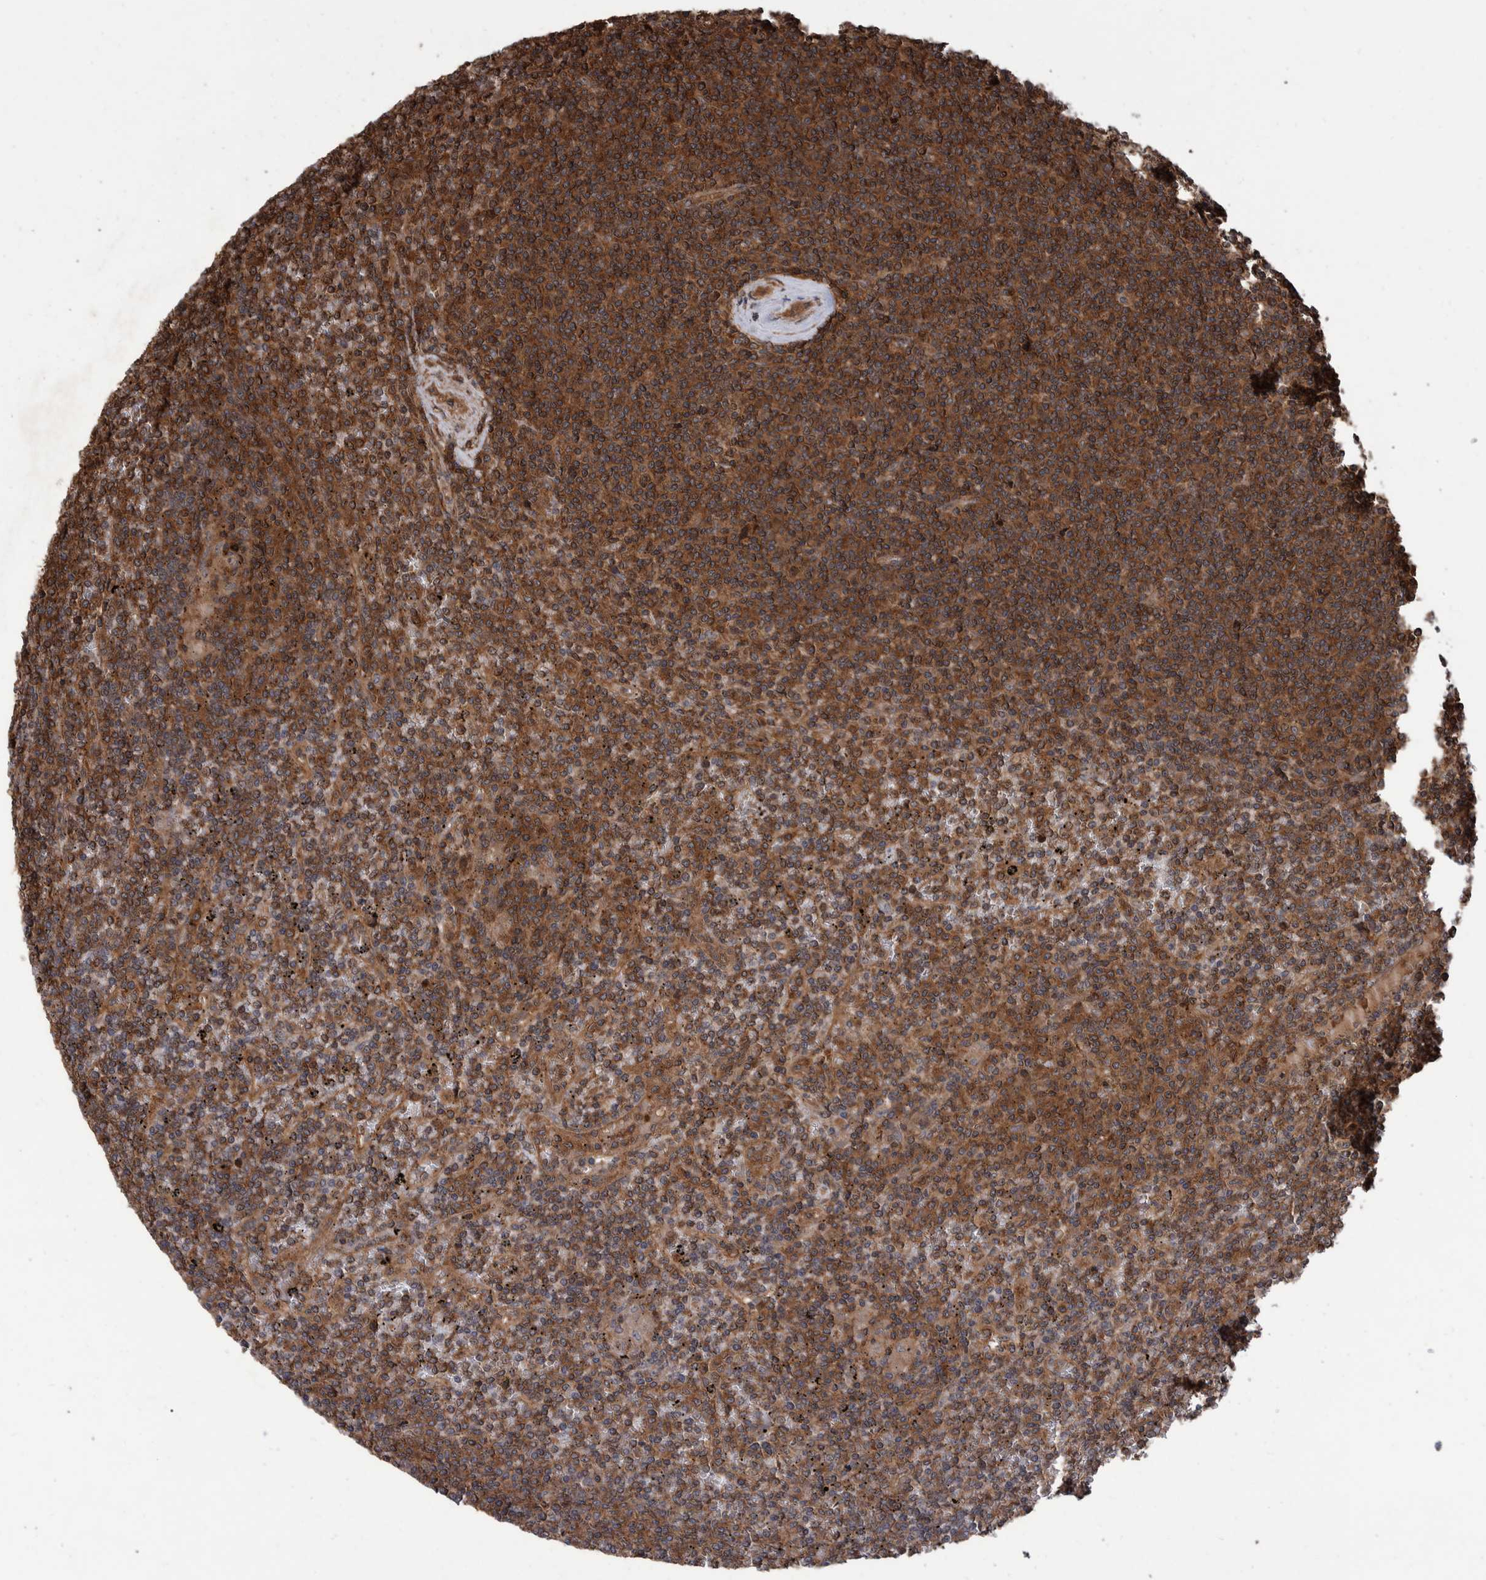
{"staining": {"intensity": "strong", "quantity": ">75%", "location": "cytoplasmic/membranous"}, "tissue": "lymphoma", "cell_type": "Tumor cells", "image_type": "cancer", "snomed": [{"axis": "morphology", "description": "Malignant lymphoma, non-Hodgkin's type, Low grade"}, {"axis": "topography", "description": "Spleen"}], "caption": "A micrograph of human malignant lymphoma, non-Hodgkin's type (low-grade) stained for a protein demonstrates strong cytoplasmic/membranous brown staining in tumor cells.", "gene": "VBP1", "patient": {"sex": "female", "age": 19}}